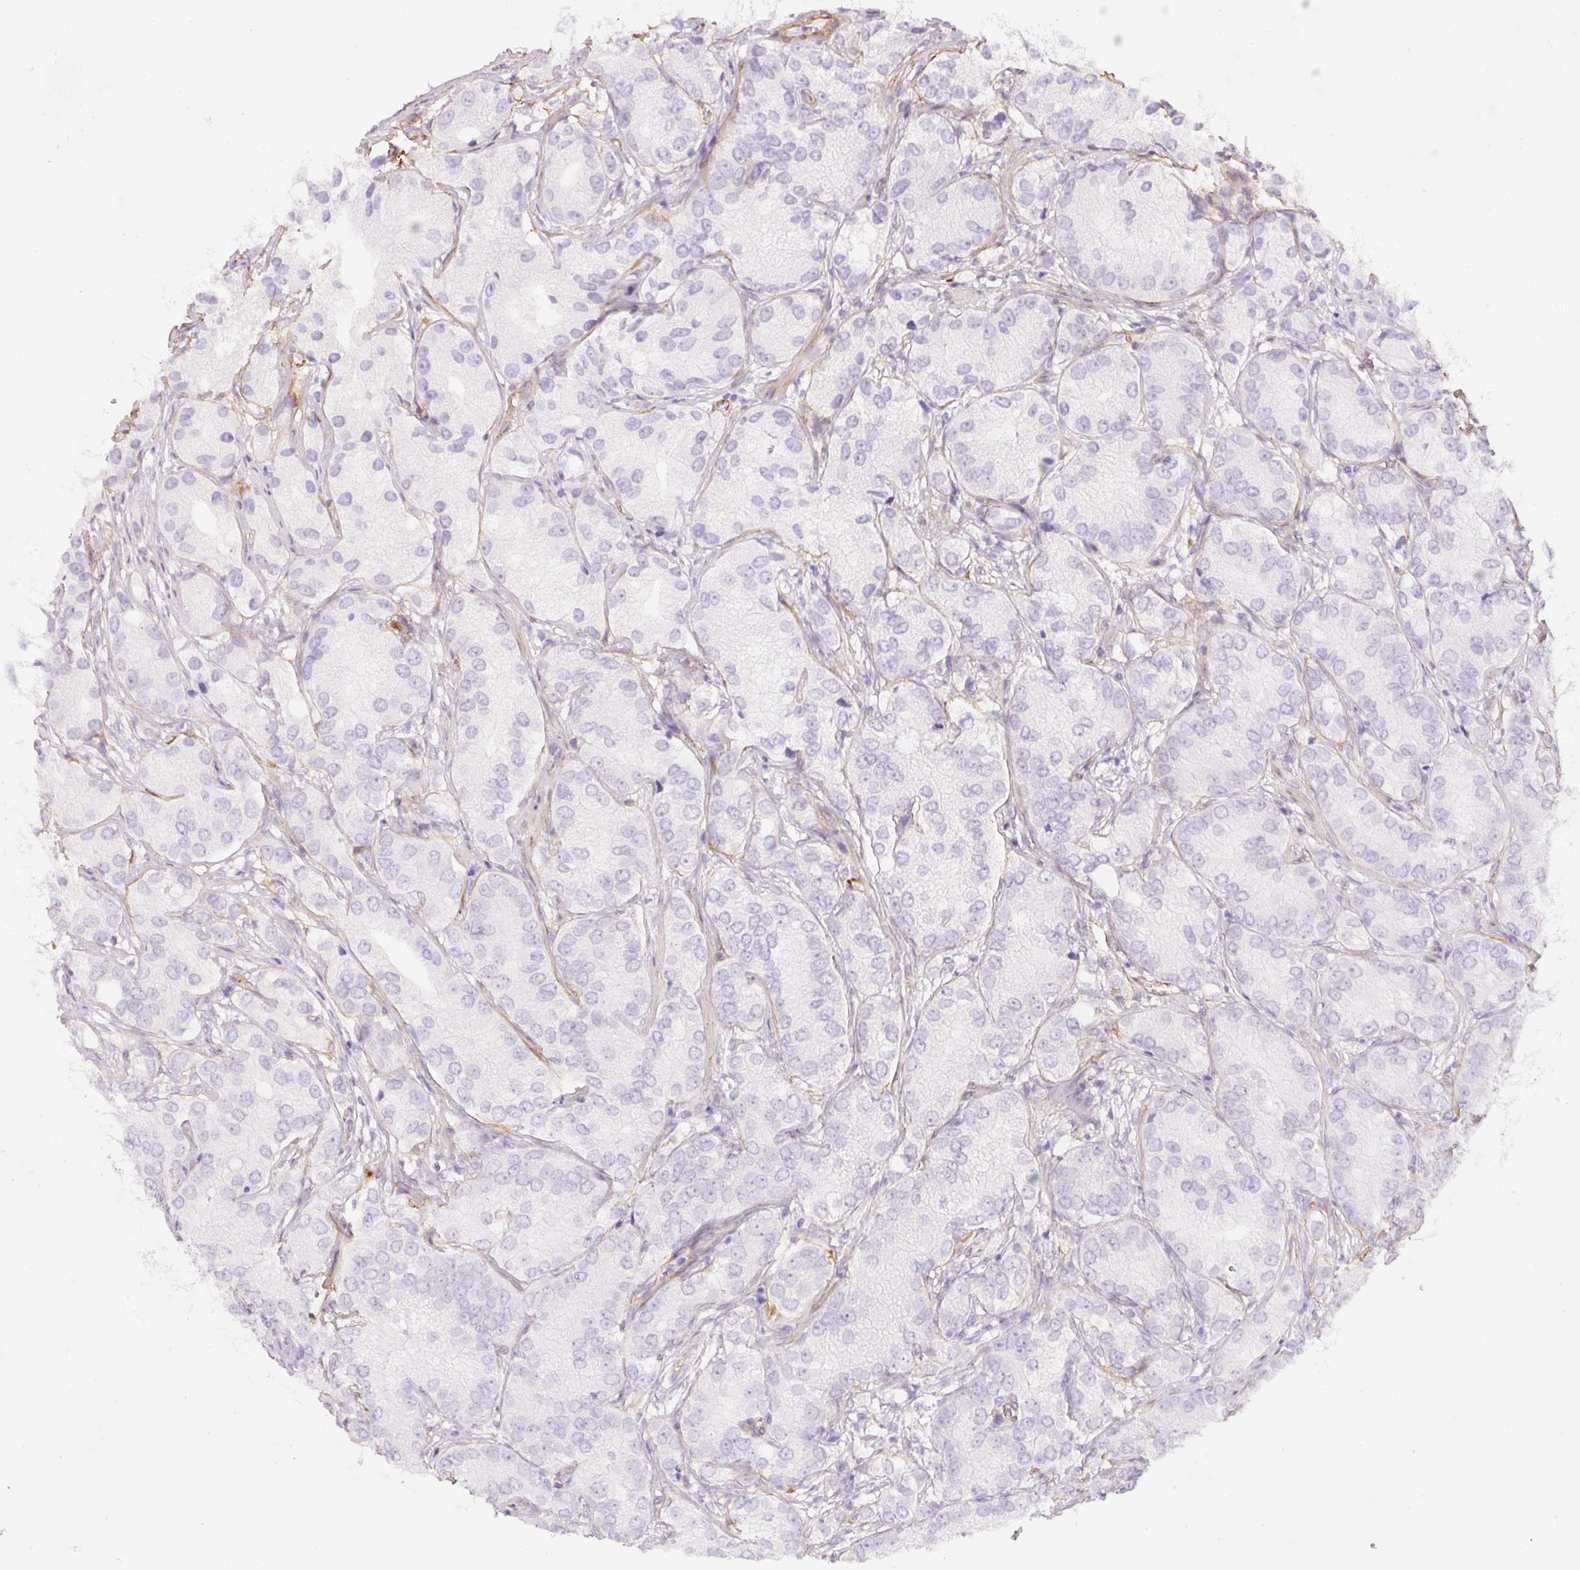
{"staining": {"intensity": "negative", "quantity": "none", "location": "none"}, "tissue": "prostate cancer", "cell_type": "Tumor cells", "image_type": "cancer", "snomed": [{"axis": "morphology", "description": "Adenocarcinoma, High grade"}, {"axis": "topography", "description": "Prostate"}], "caption": "High power microscopy image of an IHC image of prostate cancer (adenocarcinoma (high-grade)), revealing no significant expression in tumor cells. (DAB immunohistochemistry with hematoxylin counter stain).", "gene": "LOXL4", "patient": {"sex": "male", "age": 82}}